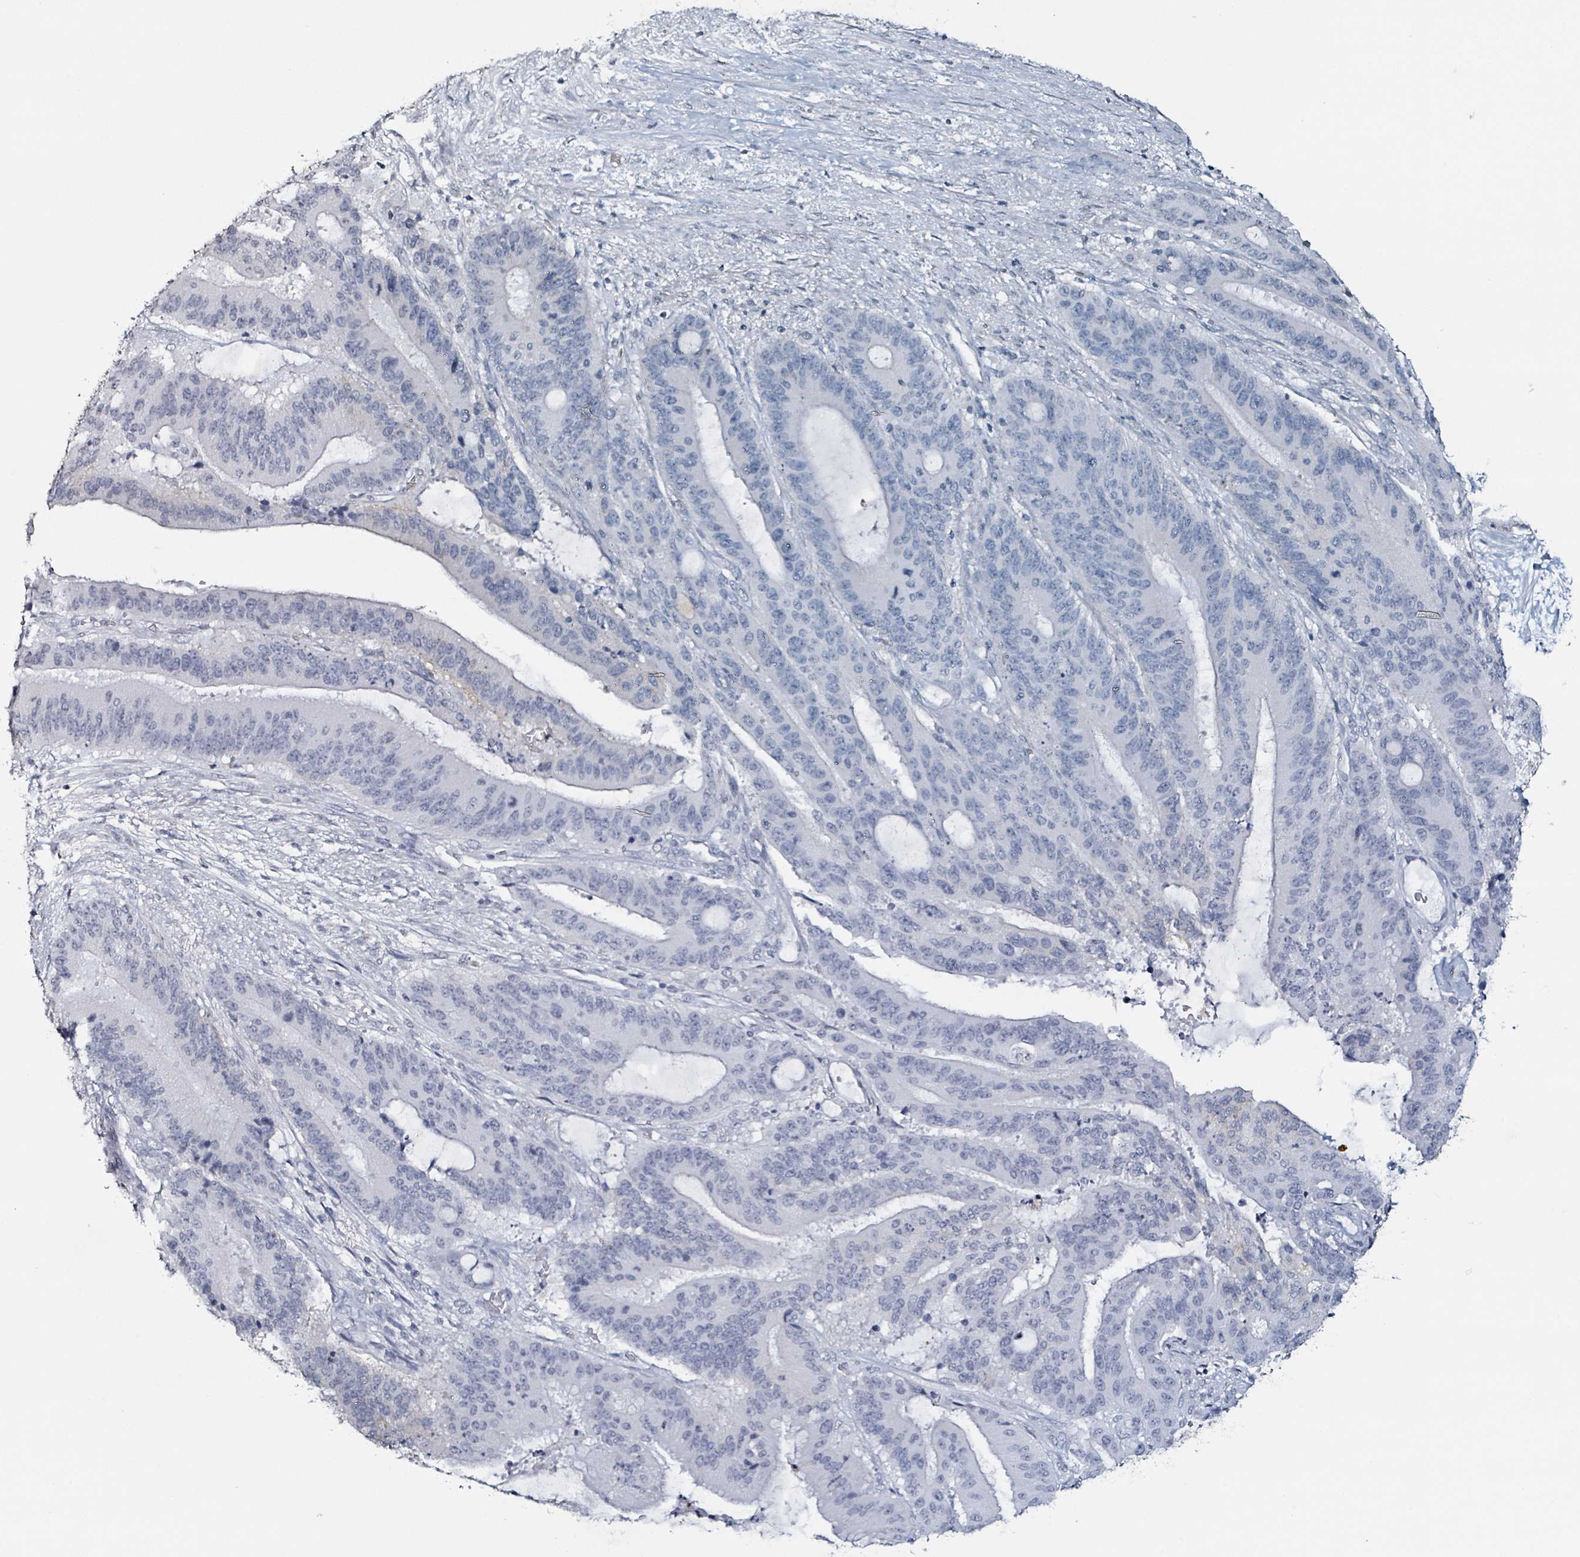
{"staining": {"intensity": "negative", "quantity": "none", "location": "none"}, "tissue": "liver cancer", "cell_type": "Tumor cells", "image_type": "cancer", "snomed": [{"axis": "morphology", "description": "Normal tissue, NOS"}, {"axis": "morphology", "description": "Cholangiocarcinoma"}, {"axis": "topography", "description": "Liver"}, {"axis": "topography", "description": "Peripheral nerve tissue"}], "caption": "Tumor cells show no significant protein staining in liver cholangiocarcinoma.", "gene": "CA9", "patient": {"sex": "female", "age": 73}}